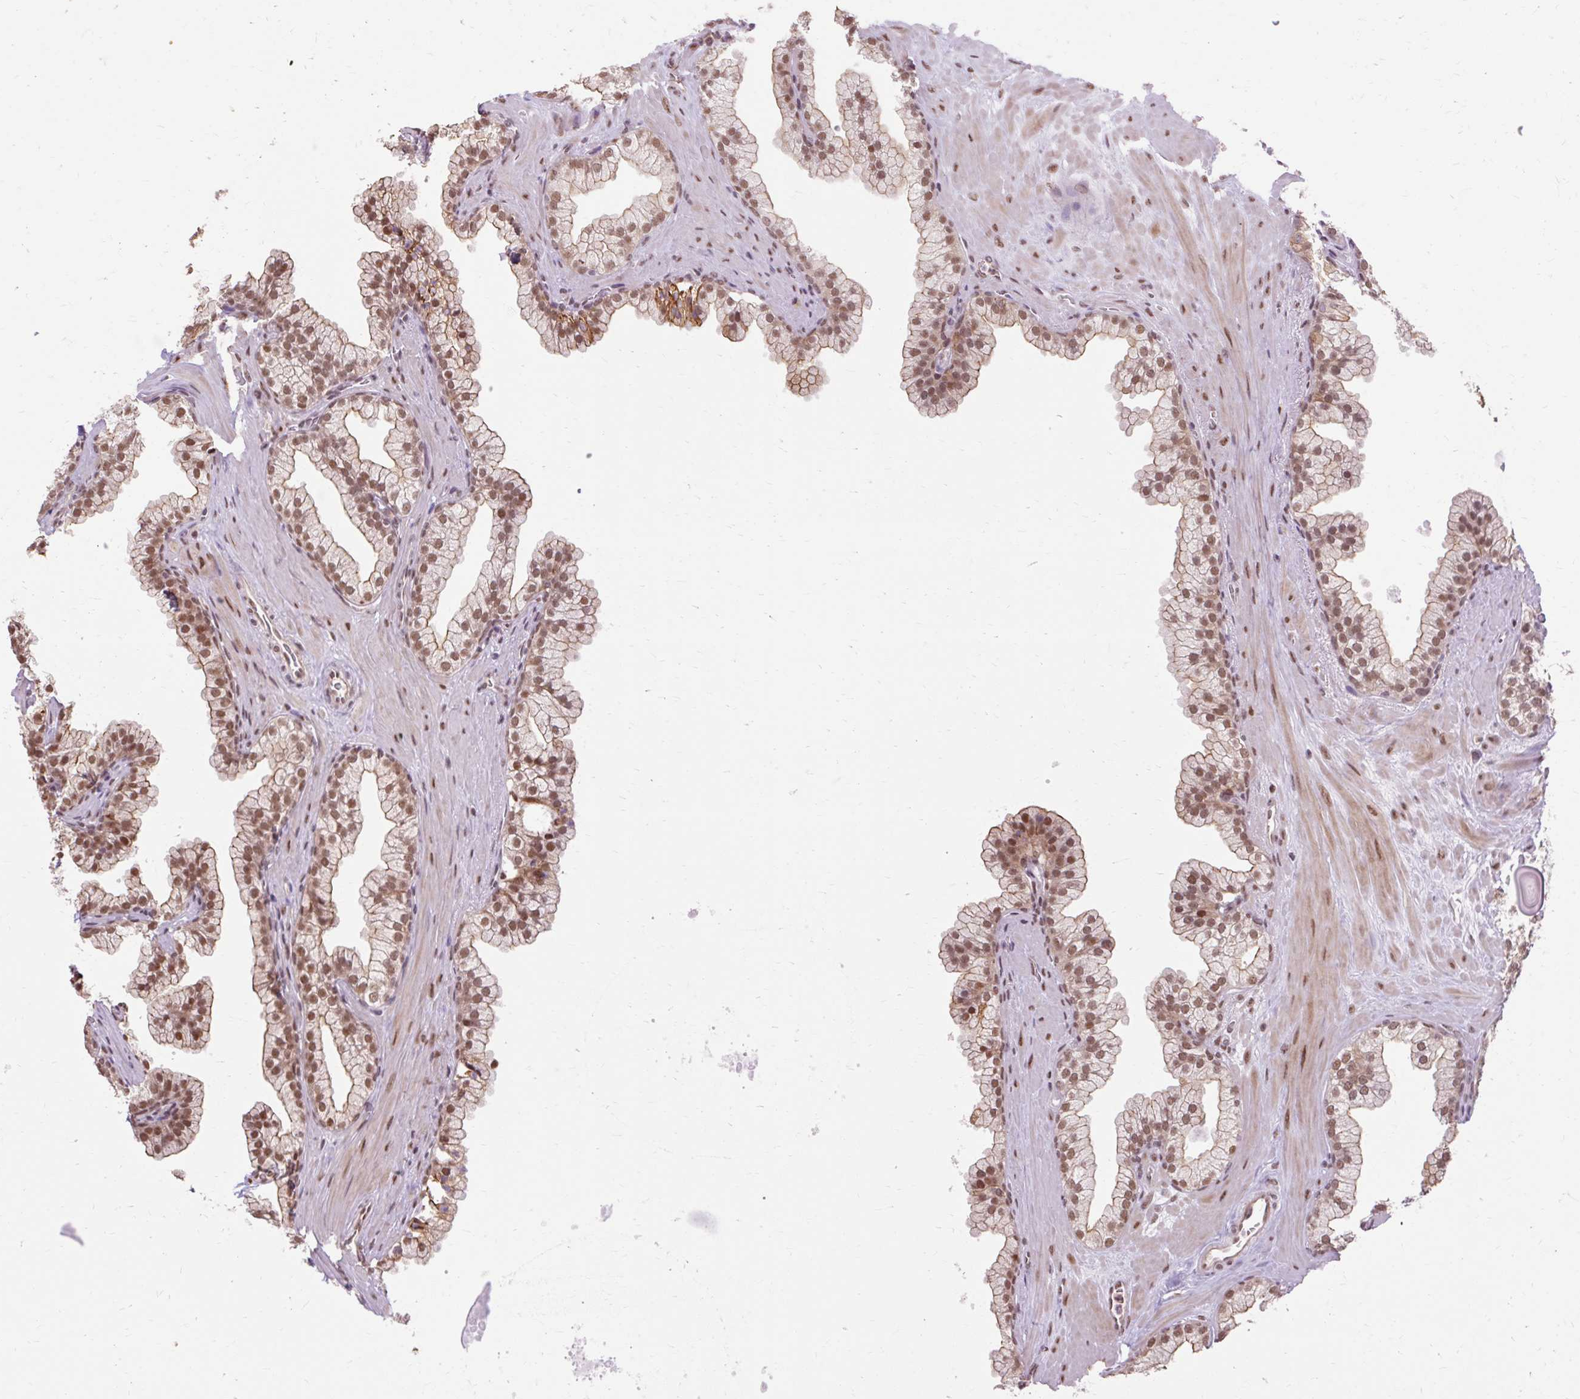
{"staining": {"intensity": "moderate", "quantity": "25%-75%", "location": "cytoplasmic/membranous,nuclear"}, "tissue": "prostate", "cell_type": "Glandular cells", "image_type": "normal", "snomed": [{"axis": "morphology", "description": "Normal tissue, NOS"}, {"axis": "topography", "description": "Prostate"}, {"axis": "topography", "description": "Peripheral nerve tissue"}], "caption": "Protein positivity by IHC displays moderate cytoplasmic/membranous,nuclear staining in about 25%-75% of glandular cells in benign prostate.", "gene": "ENSG00000261832", "patient": {"sex": "male", "age": 61}}